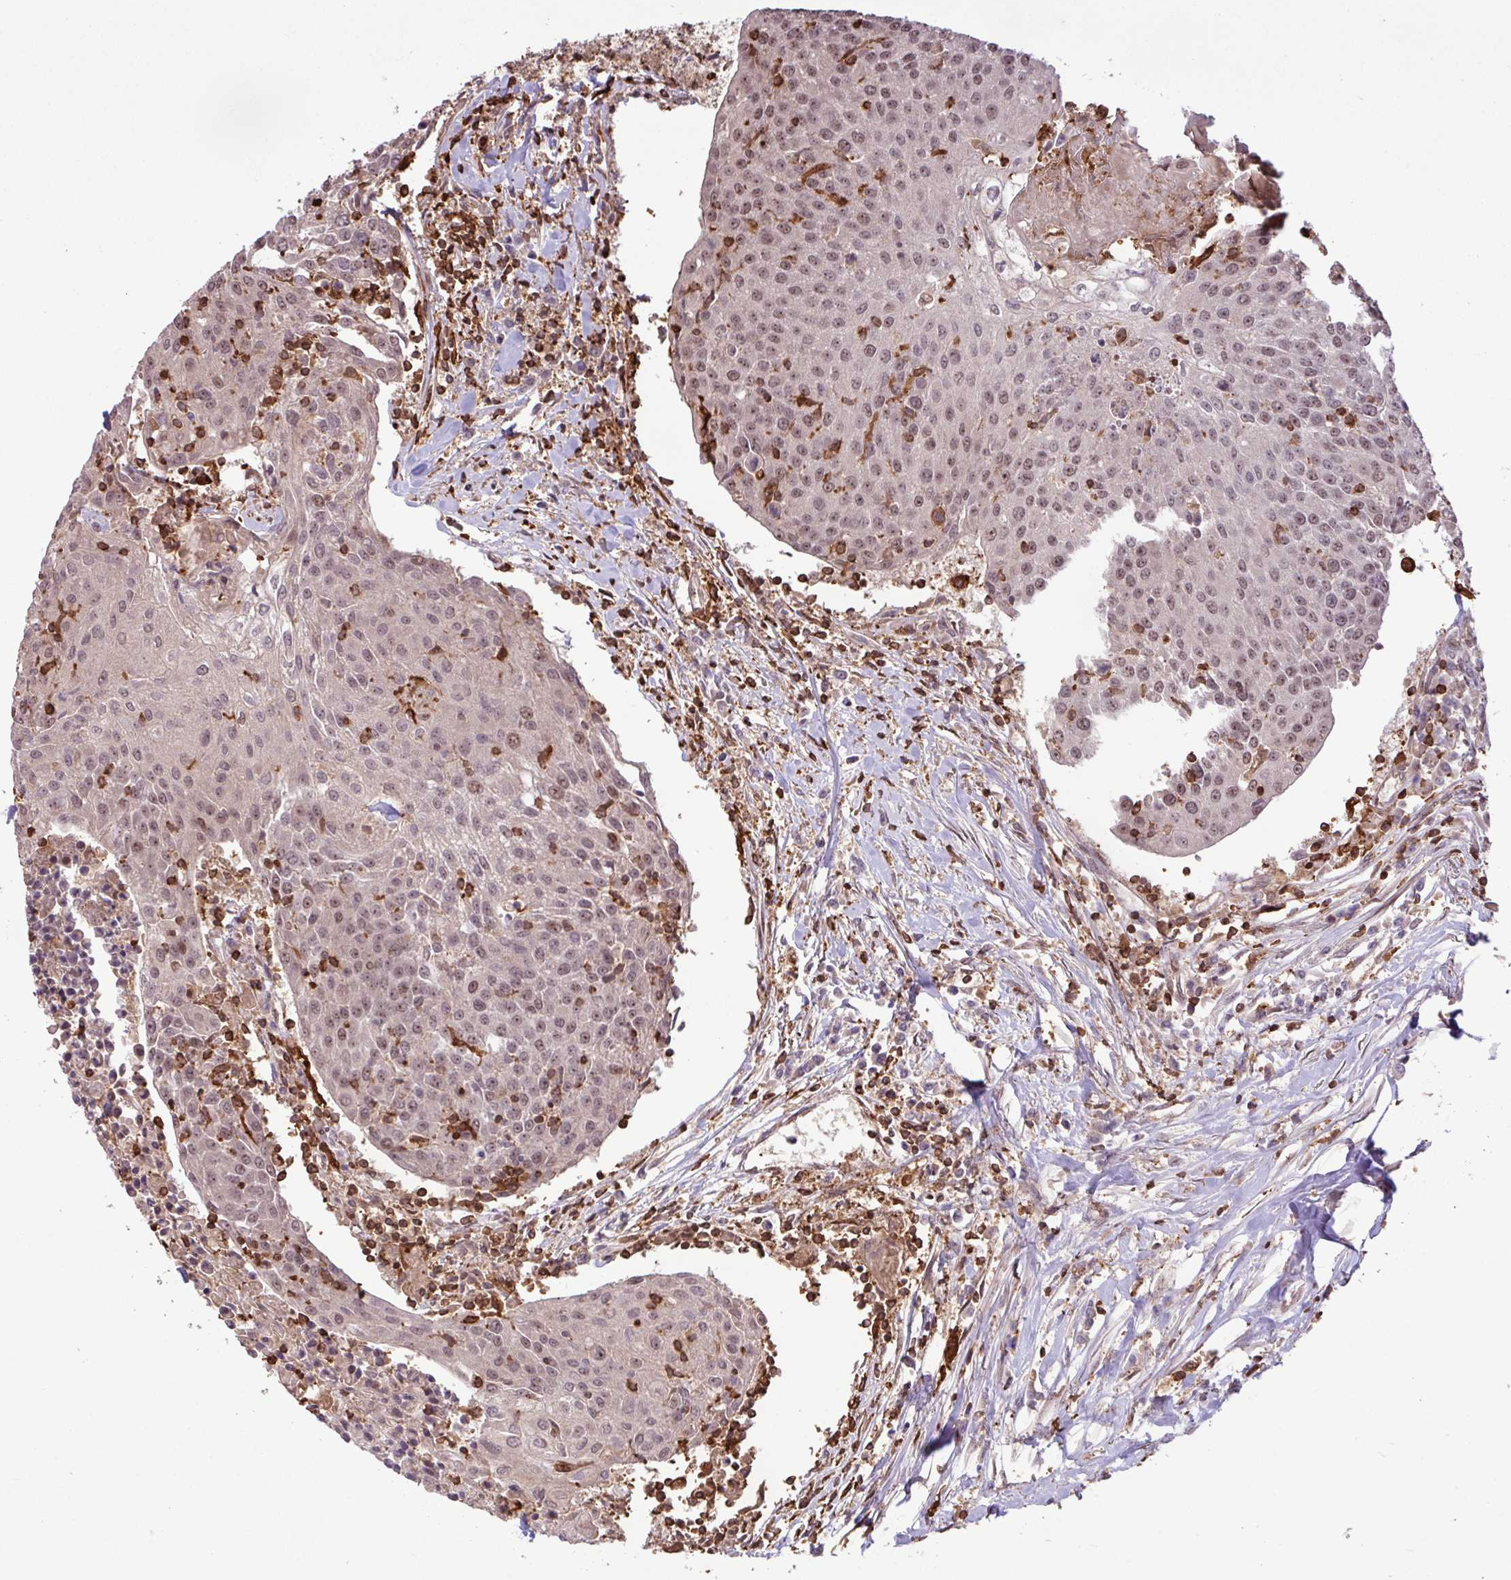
{"staining": {"intensity": "weak", "quantity": "25%-75%", "location": "nuclear"}, "tissue": "urothelial cancer", "cell_type": "Tumor cells", "image_type": "cancer", "snomed": [{"axis": "morphology", "description": "Urothelial carcinoma, High grade"}, {"axis": "topography", "description": "Urinary bladder"}], "caption": "Tumor cells exhibit low levels of weak nuclear staining in about 25%-75% of cells in human urothelial carcinoma (high-grade). Nuclei are stained in blue.", "gene": "GON7", "patient": {"sex": "female", "age": 85}}